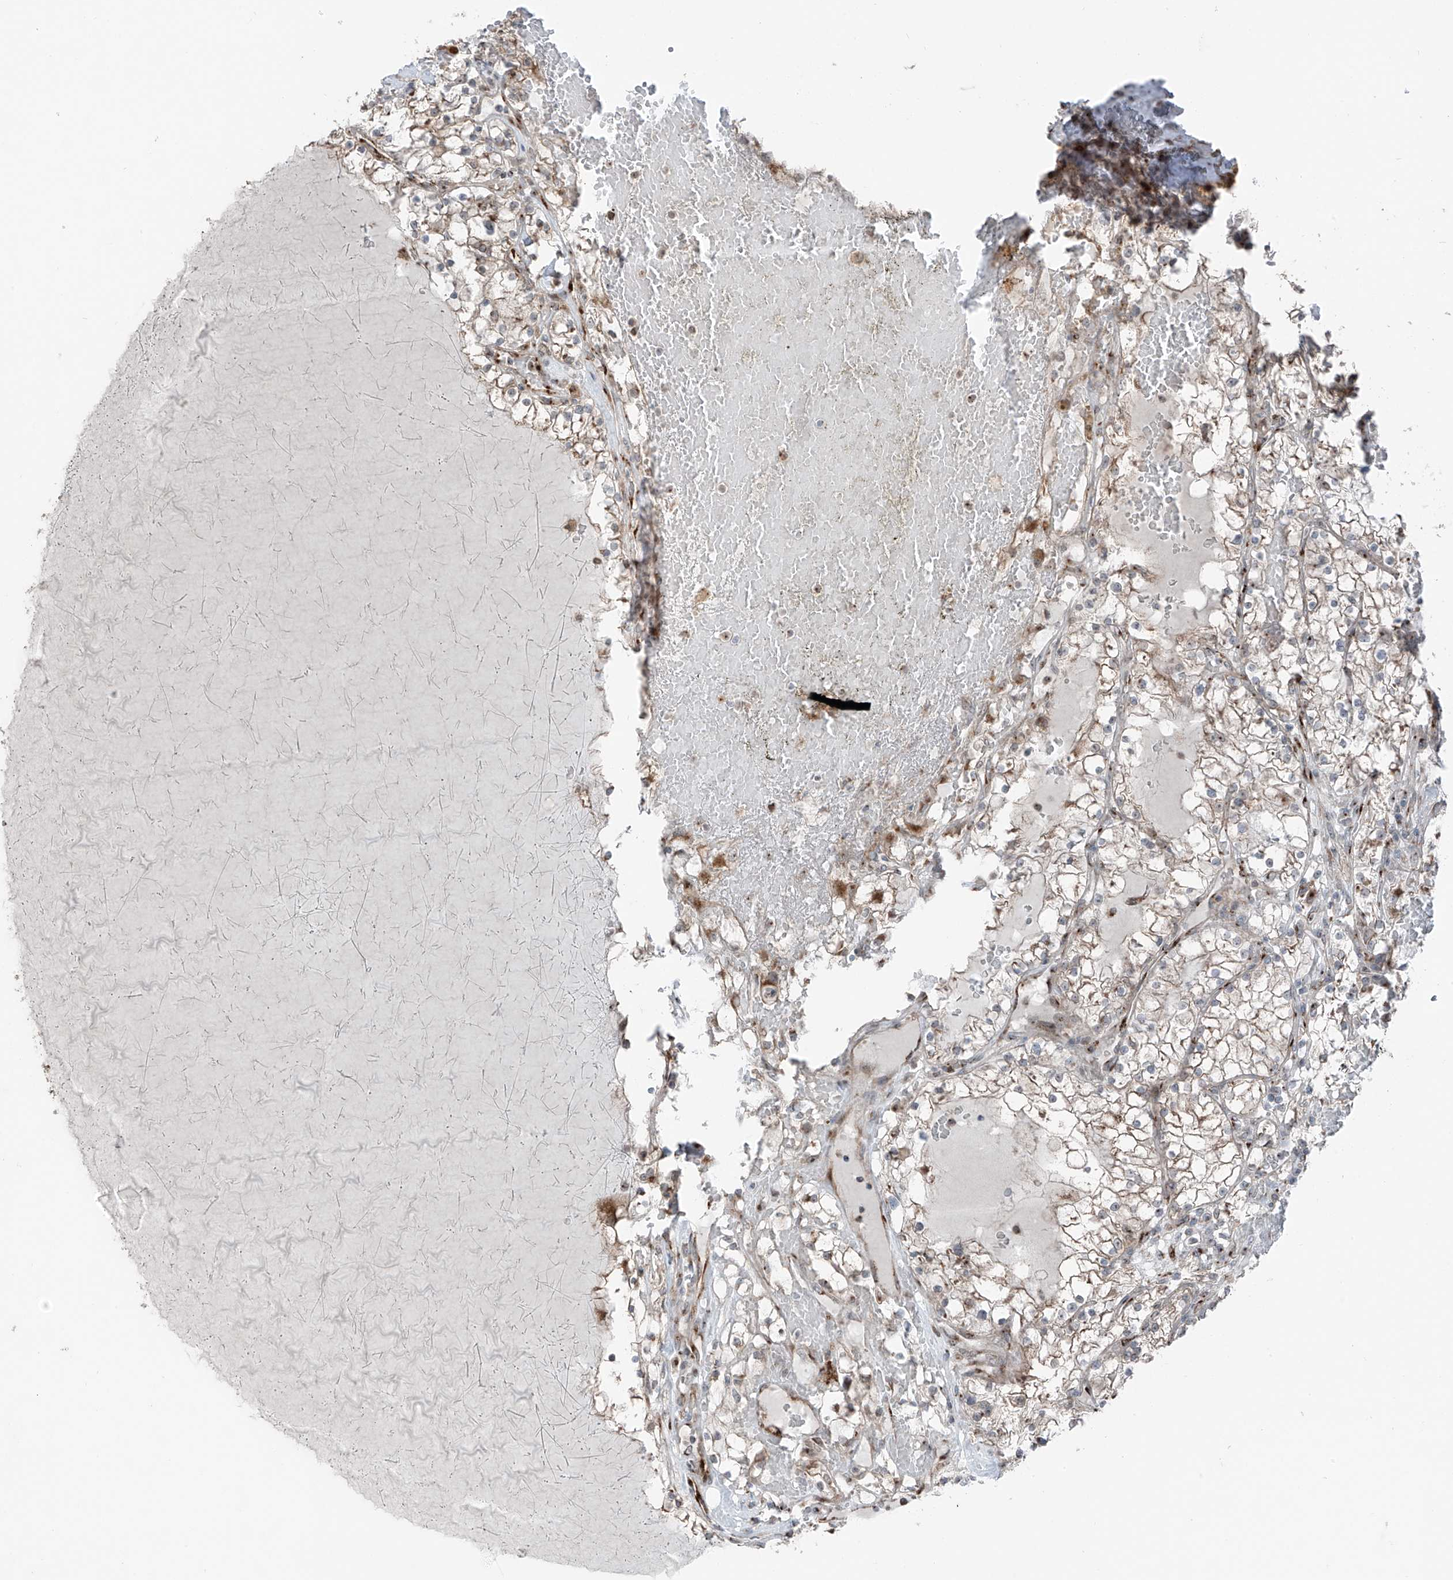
{"staining": {"intensity": "weak", "quantity": ">75%", "location": "cytoplasmic/membranous"}, "tissue": "renal cancer", "cell_type": "Tumor cells", "image_type": "cancer", "snomed": [{"axis": "morphology", "description": "Normal tissue, NOS"}, {"axis": "morphology", "description": "Adenocarcinoma, NOS"}, {"axis": "topography", "description": "Kidney"}], "caption": "Human renal cancer stained for a protein (brown) demonstrates weak cytoplasmic/membranous positive positivity in approximately >75% of tumor cells.", "gene": "ERLEC1", "patient": {"sex": "male", "age": 68}}